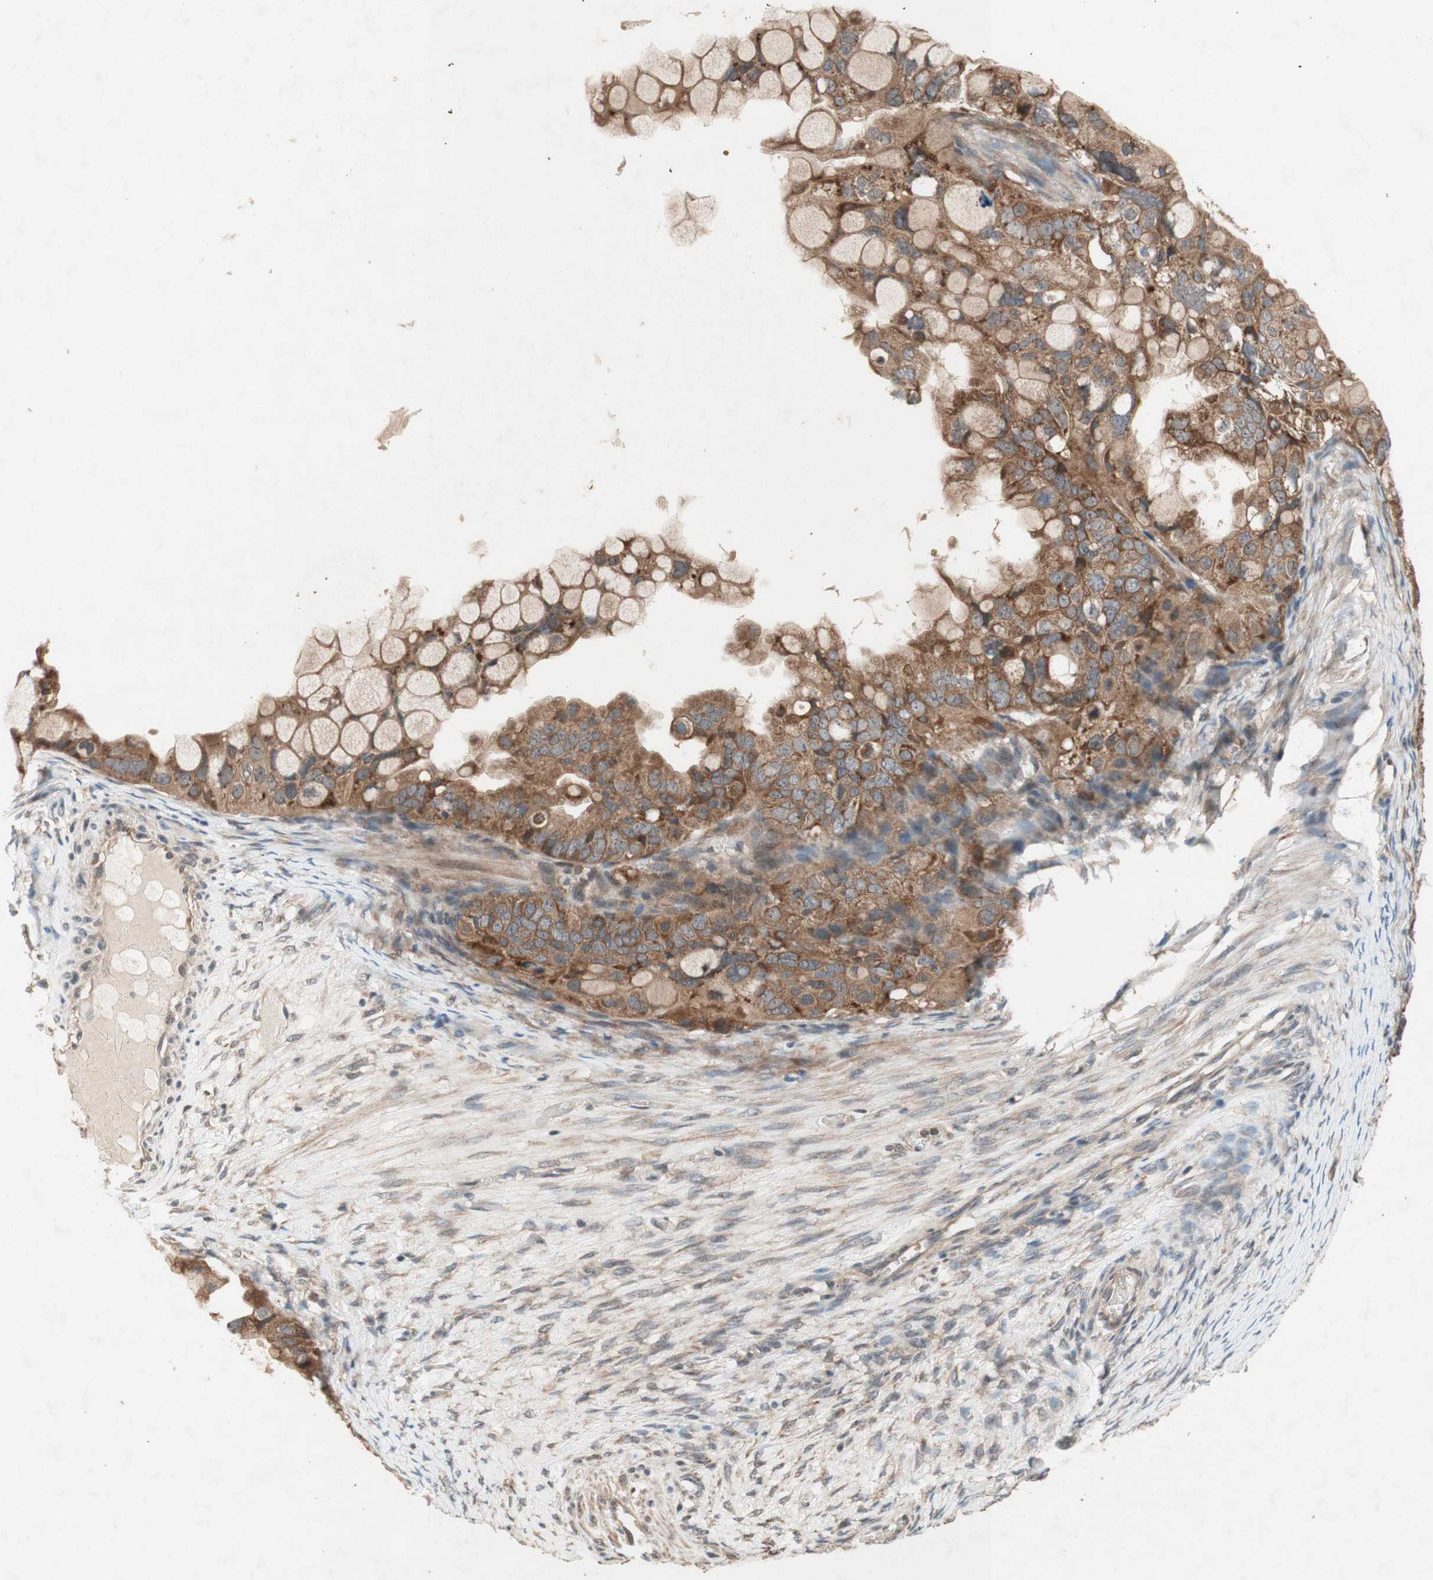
{"staining": {"intensity": "moderate", "quantity": ">75%", "location": "cytoplasmic/membranous"}, "tissue": "ovarian cancer", "cell_type": "Tumor cells", "image_type": "cancer", "snomed": [{"axis": "morphology", "description": "Cystadenocarcinoma, mucinous, NOS"}, {"axis": "topography", "description": "Ovary"}], "caption": "Moderate cytoplasmic/membranous positivity for a protein is seen in about >75% of tumor cells of ovarian mucinous cystadenocarcinoma using immunohistochemistry (IHC).", "gene": "DDOST", "patient": {"sex": "female", "age": 80}}